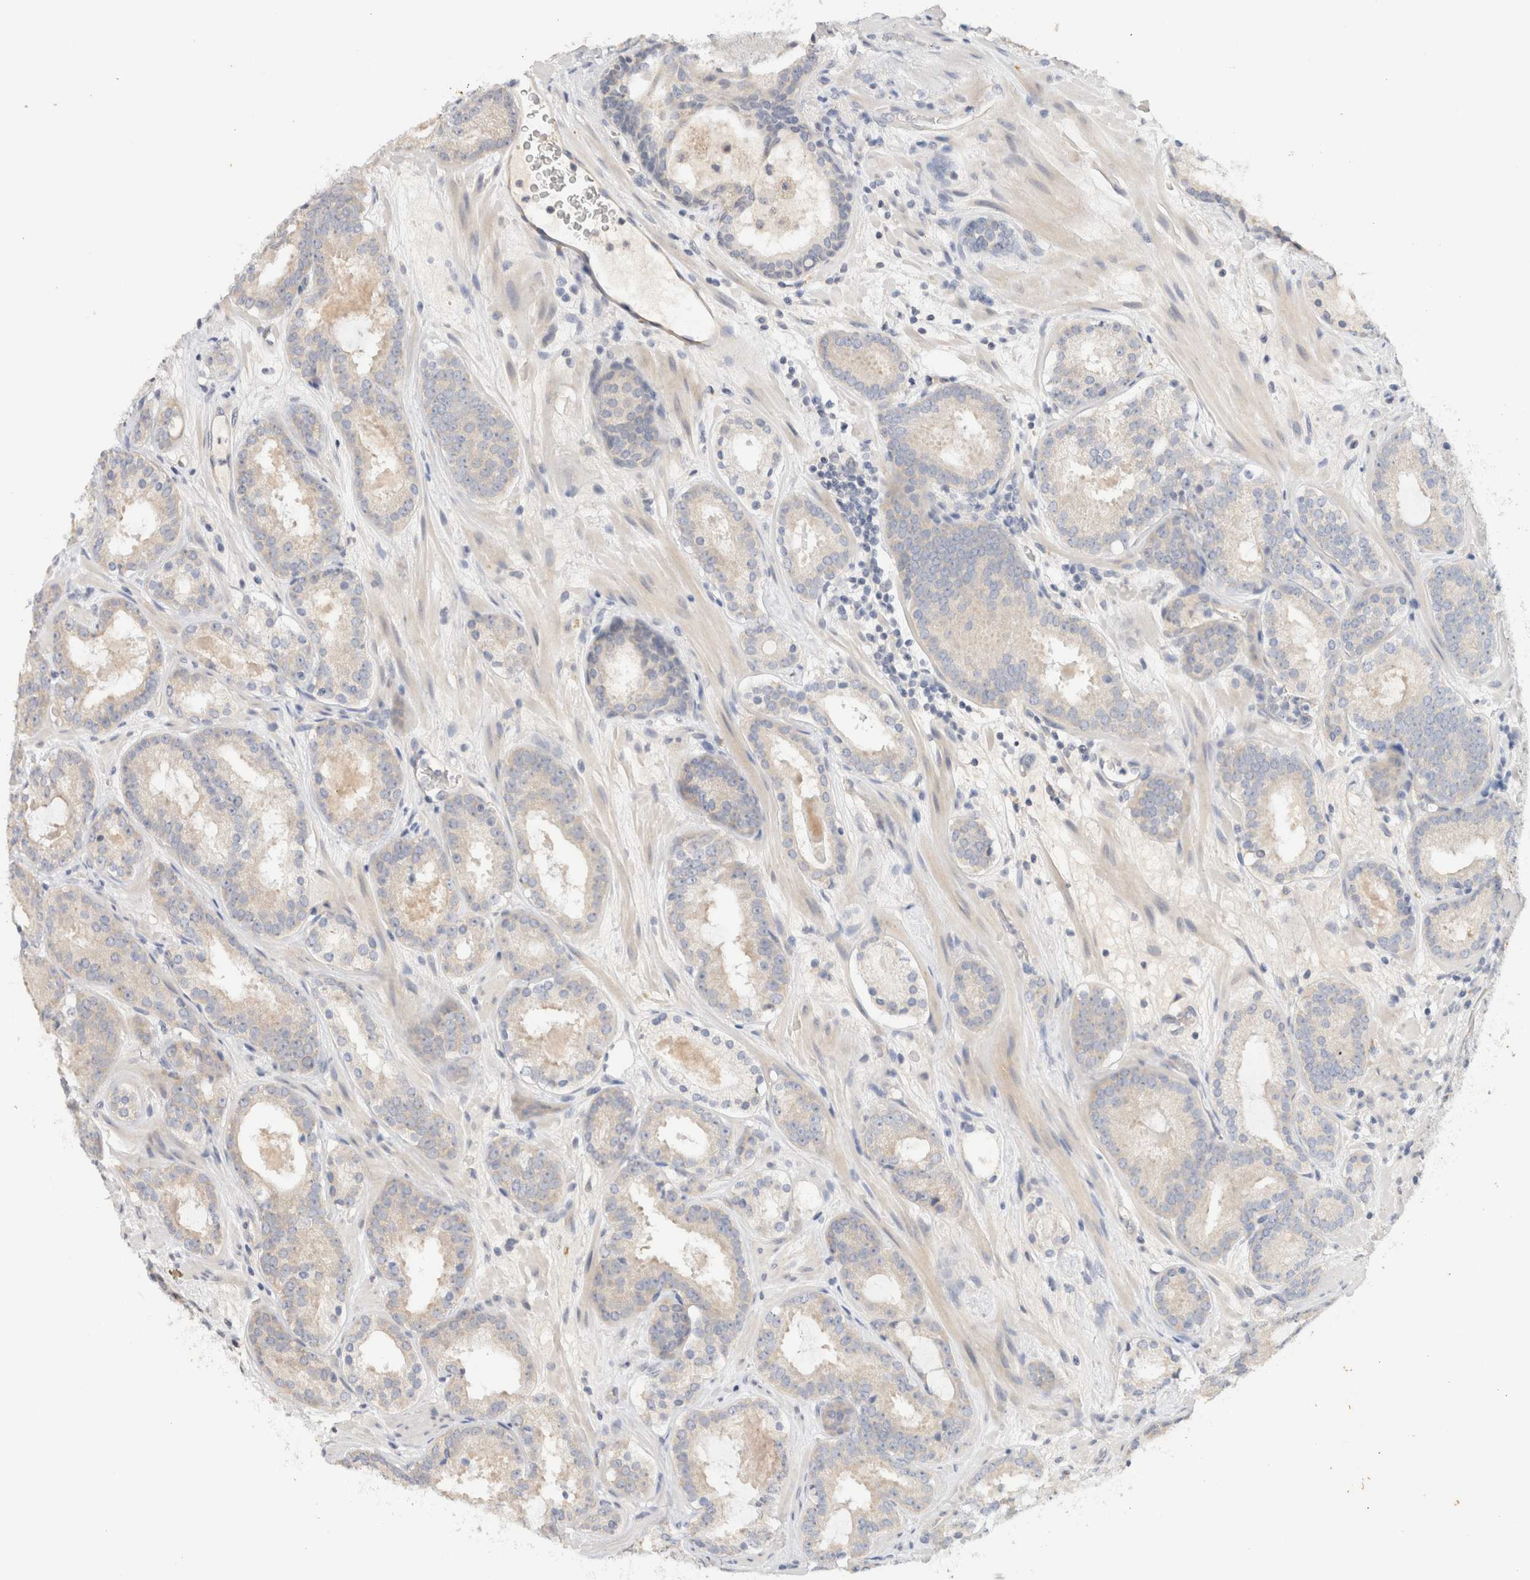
{"staining": {"intensity": "negative", "quantity": "none", "location": "none"}, "tissue": "prostate cancer", "cell_type": "Tumor cells", "image_type": "cancer", "snomed": [{"axis": "morphology", "description": "Adenocarcinoma, Low grade"}, {"axis": "topography", "description": "Prostate"}], "caption": "This is an IHC histopathology image of adenocarcinoma (low-grade) (prostate). There is no expression in tumor cells.", "gene": "SPRTN", "patient": {"sex": "male", "age": 69}}